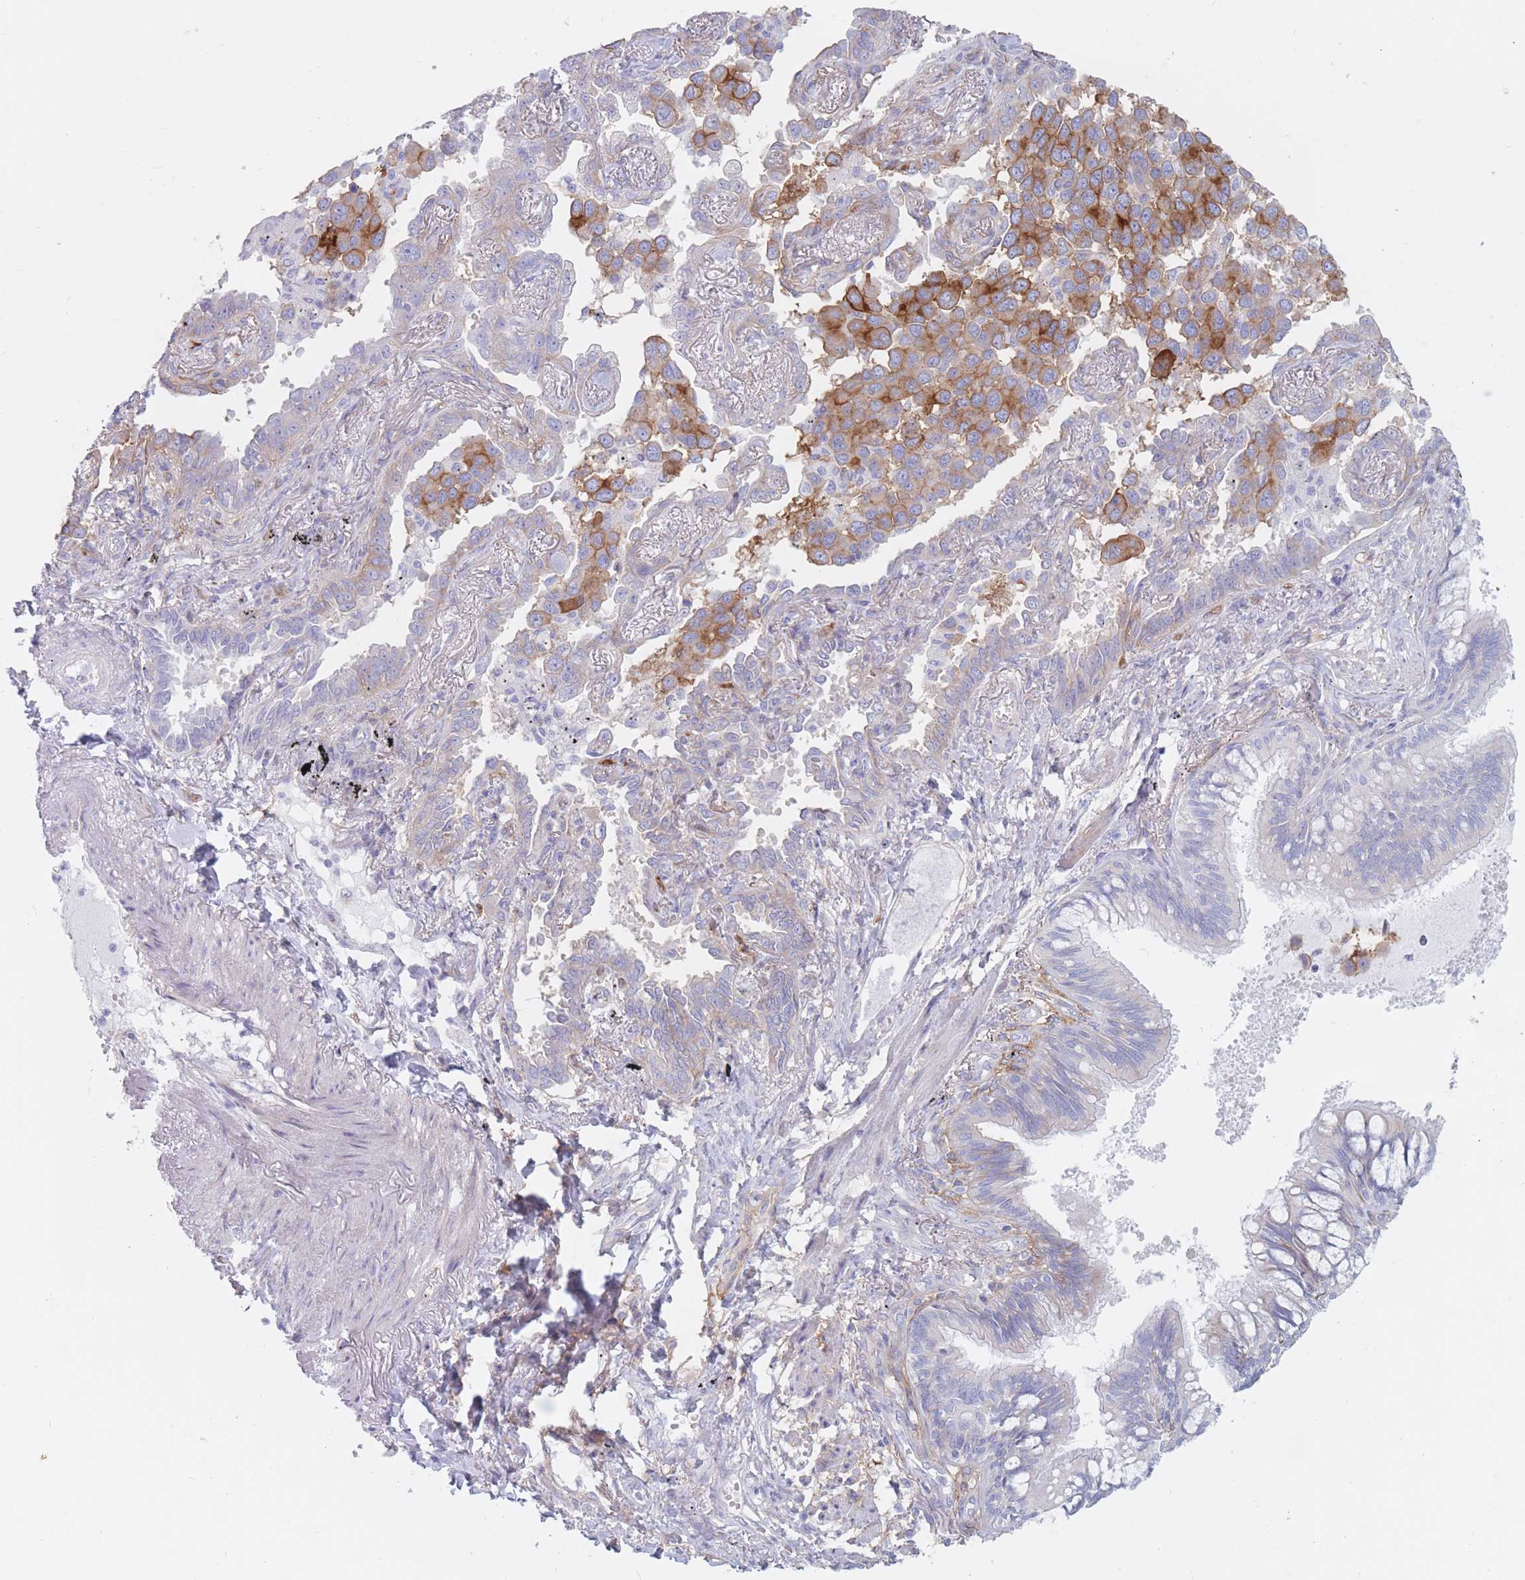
{"staining": {"intensity": "moderate", "quantity": "<25%", "location": "cytoplasmic/membranous"}, "tissue": "lung cancer", "cell_type": "Tumor cells", "image_type": "cancer", "snomed": [{"axis": "morphology", "description": "Adenocarcinoma, NOS"}, {"axis": "topography", "description": "Lung"}], "caption": "Lung cancer tissue exhibits moderate cytoplasmic/membranous positivity in about <25% of tumor cells (DAB (3,3'-diaminobenzidine) IHC with brightfield microscopy, high magnification).", "gene": "PLPP1", "patient": {"sex": "male", "age": 67}}